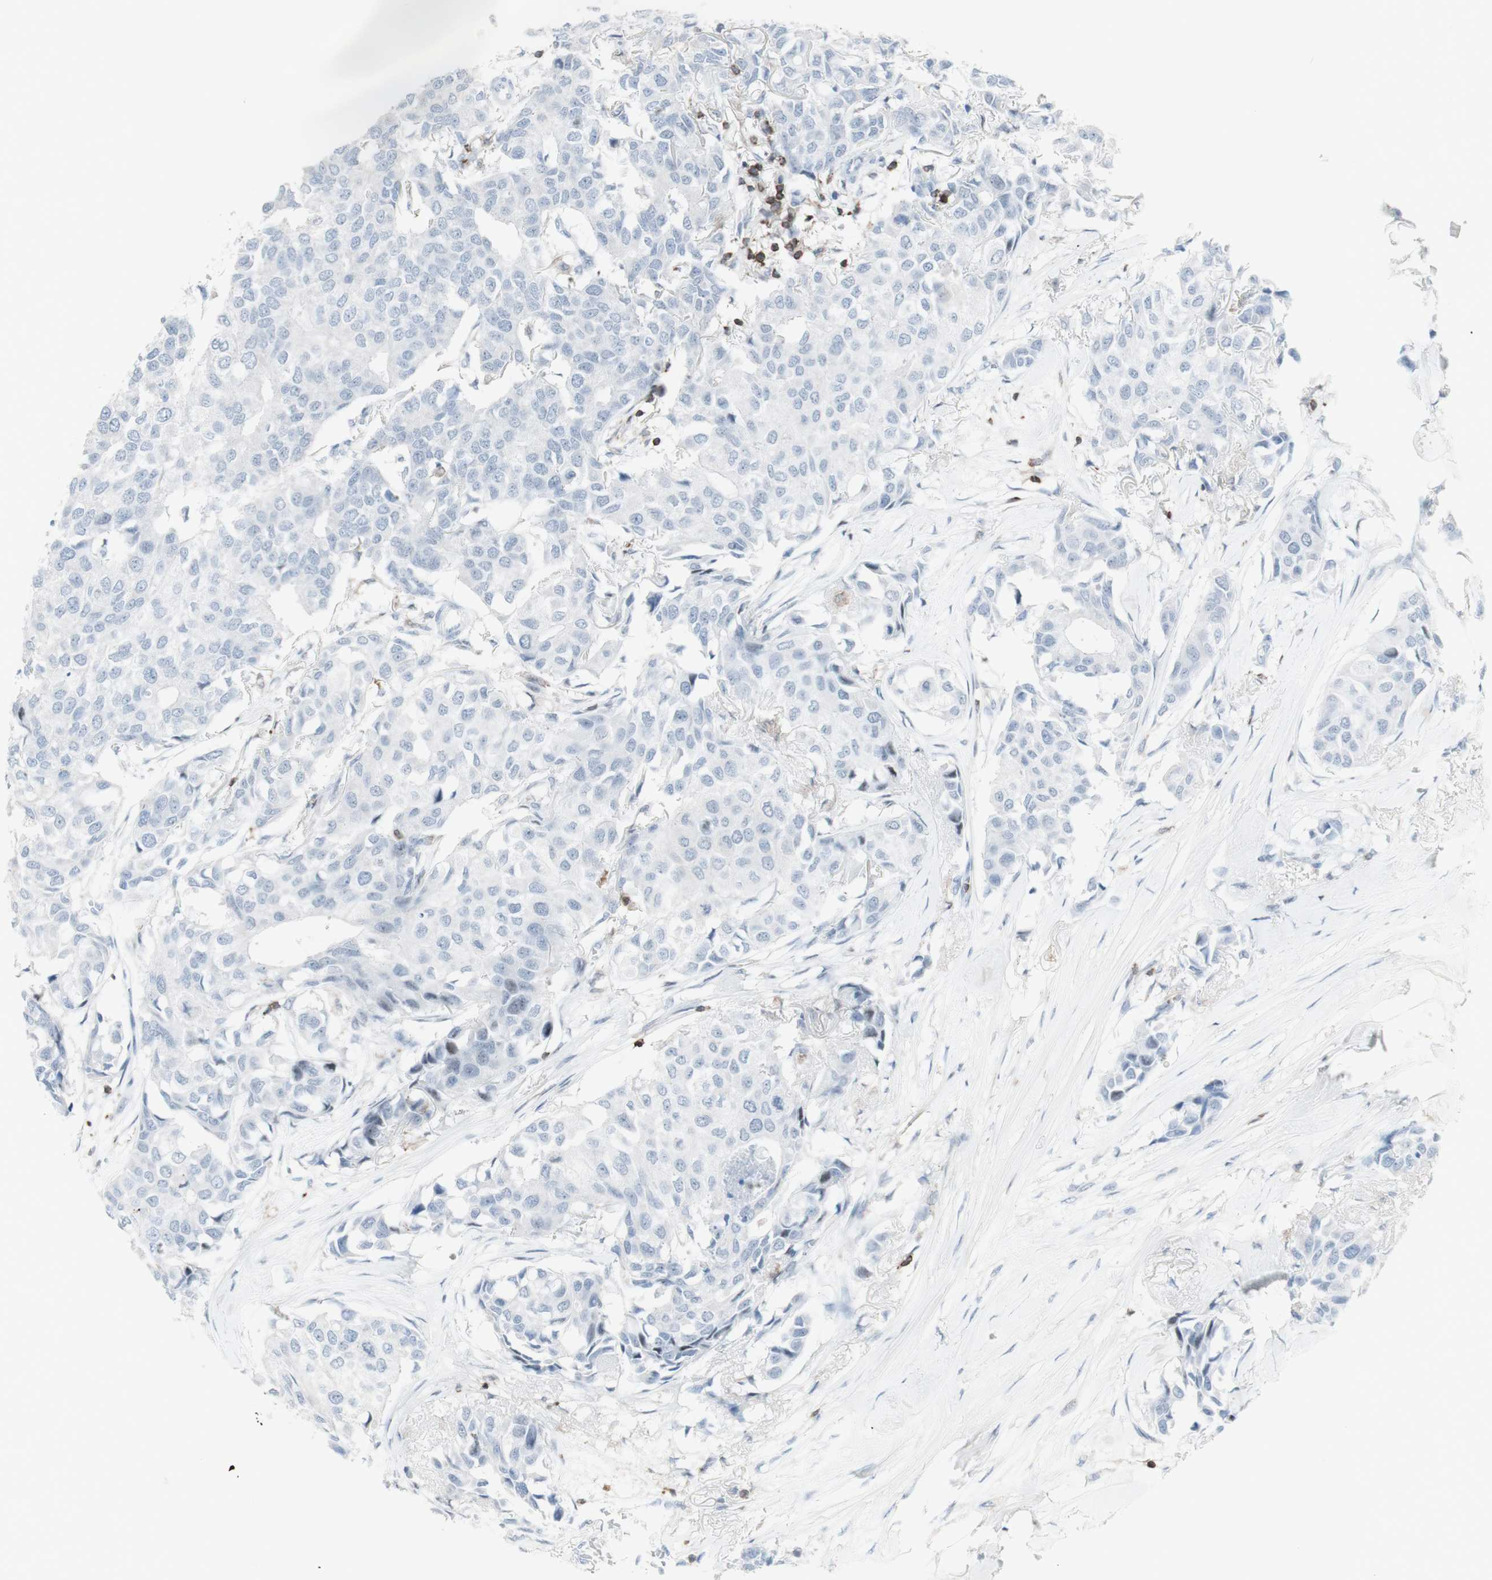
{"staining": {"intensity": "negative", "quantity": "none", "location": "none"}, "tissue": "breast cancer", "cell_type": "Tumor cells", "image_type": "cancer", "snomed": [{"axis": "morphology", "description": "Duct carcinoma"}, {"axis": "topography", "description": "Breast"}], "caption": "Tumor cells are negative for brown protein staining in breast cancer (infiltrating ductal carcinoma). (DAB (3,3'-diaminobenzidine) IHC, high magnification).", "gene": "NRG1", "patient": {"sex": "female", "age": 80}}